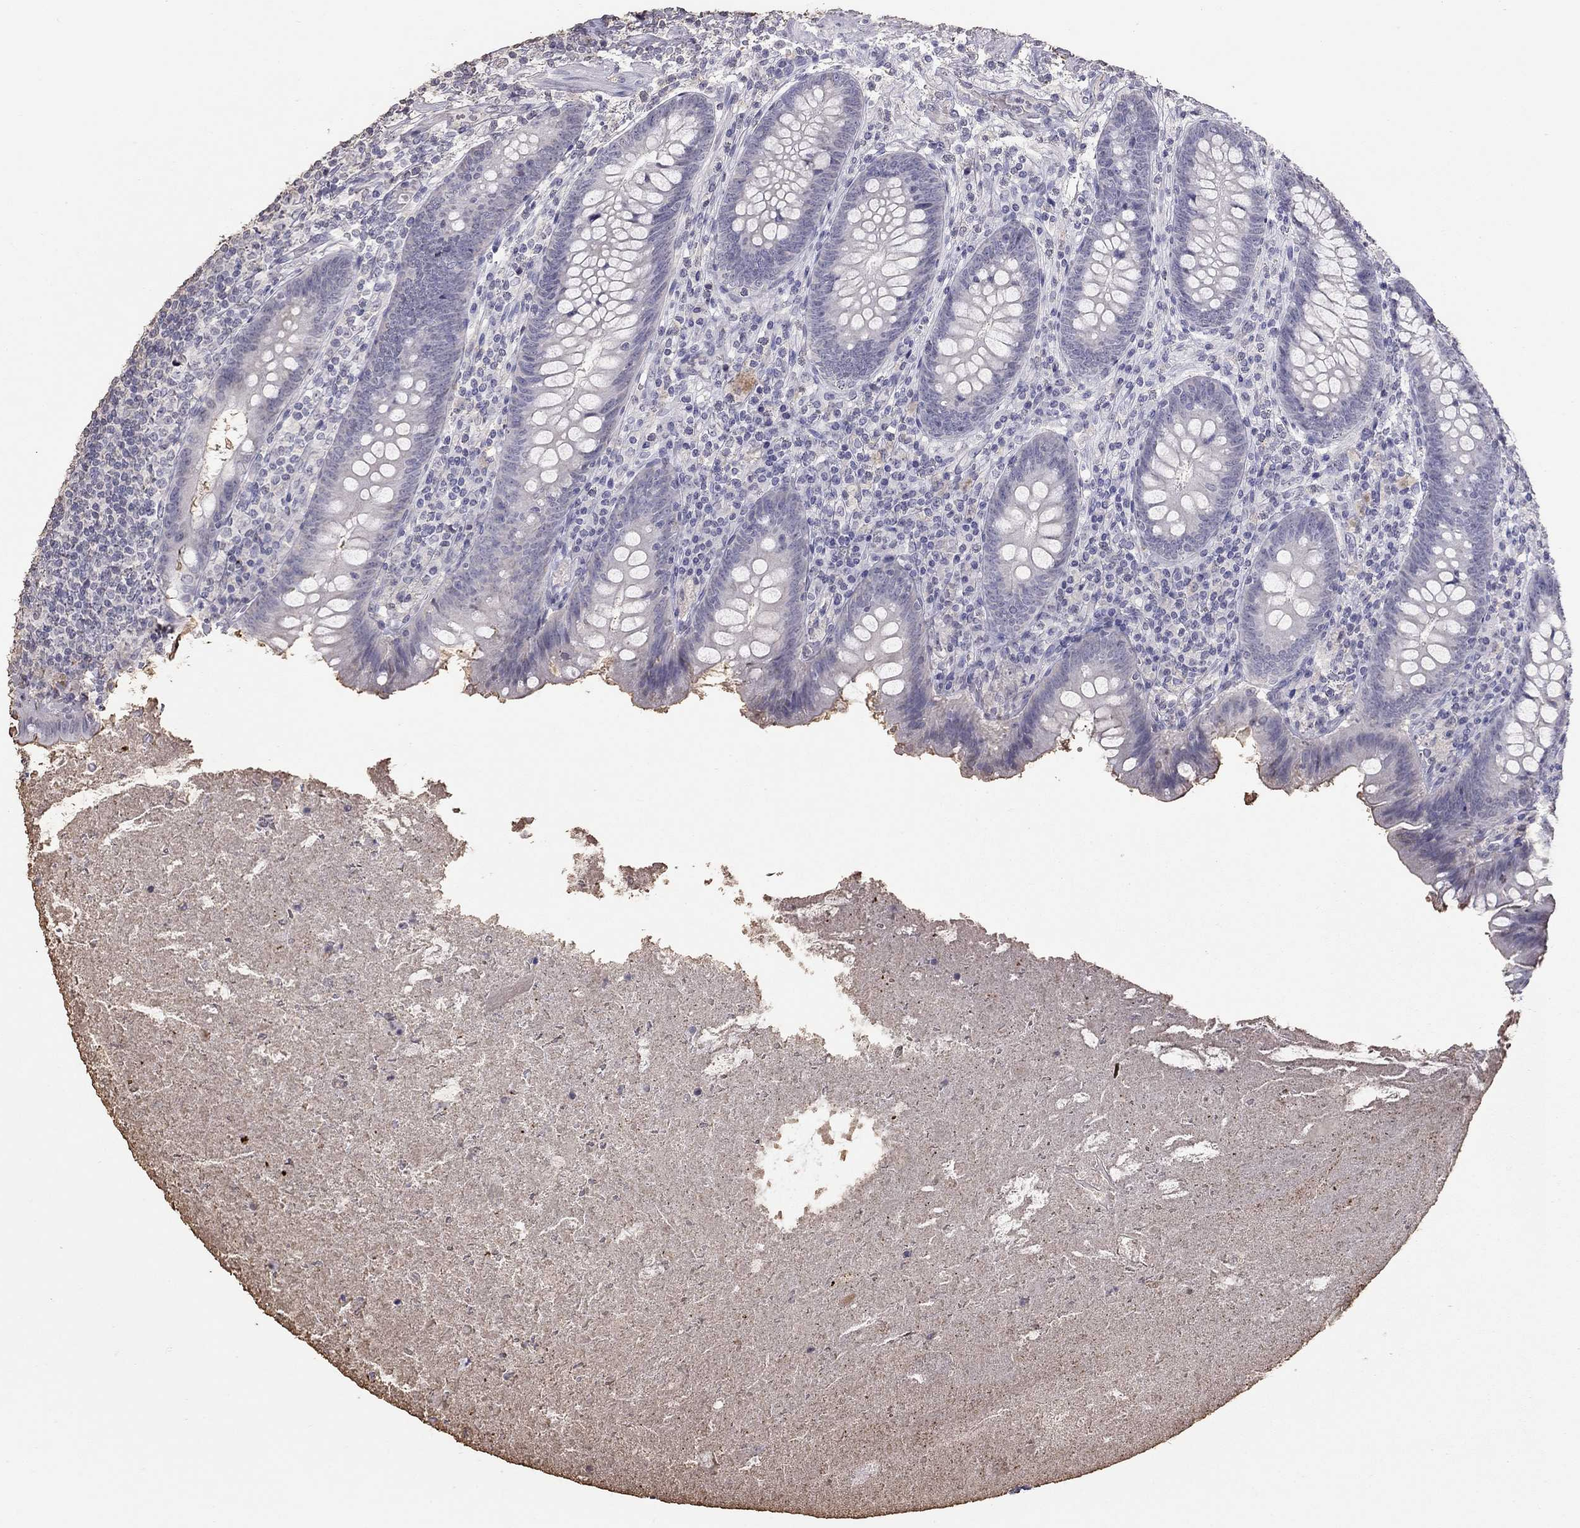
{"staining": {"intensity": "negative", "quantity": "none", "location": "none"}, "tissue": "appendix", "cell_type": "Glandular cells", "image_type": "normal", "snomed": [{"axis": "morphology", "description": "Normal tissue, NOS"}, {"axis": "topography", "description": "Appendix"}], "caption": "Immunohistochemical staining of normal appendix shows no significant staining in glandular cells.", "gene": "SUN3", "patient": {"sex": "male", "age": 47}}